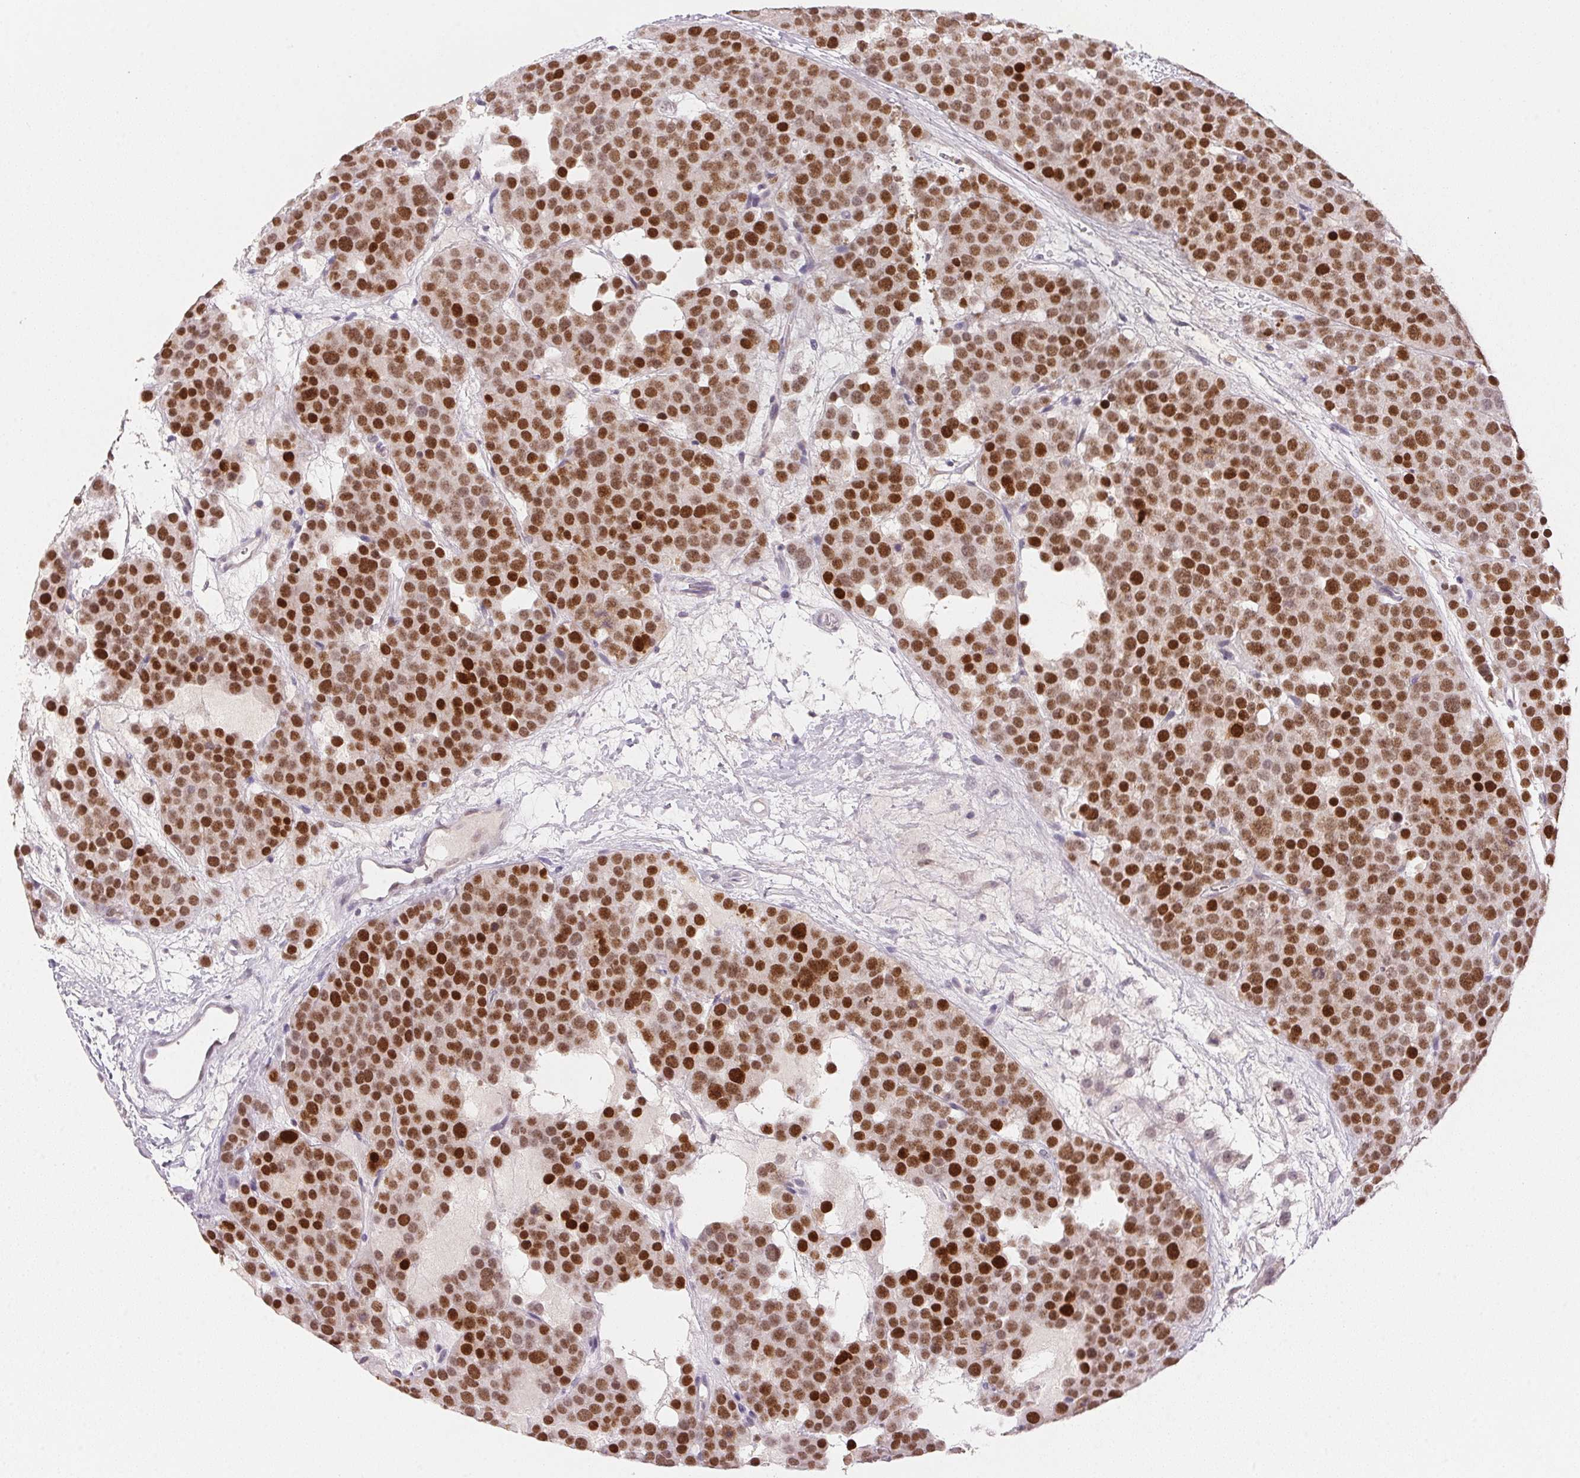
{"staining": {"intensity": "strong", "quantity": ">75%", "location": "nuclear"}, "tissue": "testis cancer", "cell_type": "Tumor cells", "image_type": "cancer", "snomed": [{"axis": "morphology", "description": "Seminoma, NOS"}, {"axis": "topography", "description": "Testis"}], "caption": "Immunohistochemical staining of human testis cancer exhibits high levels of strong nuclear protein positivity in about >75% of tumor cells. (IHC, brightfield microscopy, high magnification).", "gene": "POLR3G", "patient": {"sex": "male", "age": 71}}